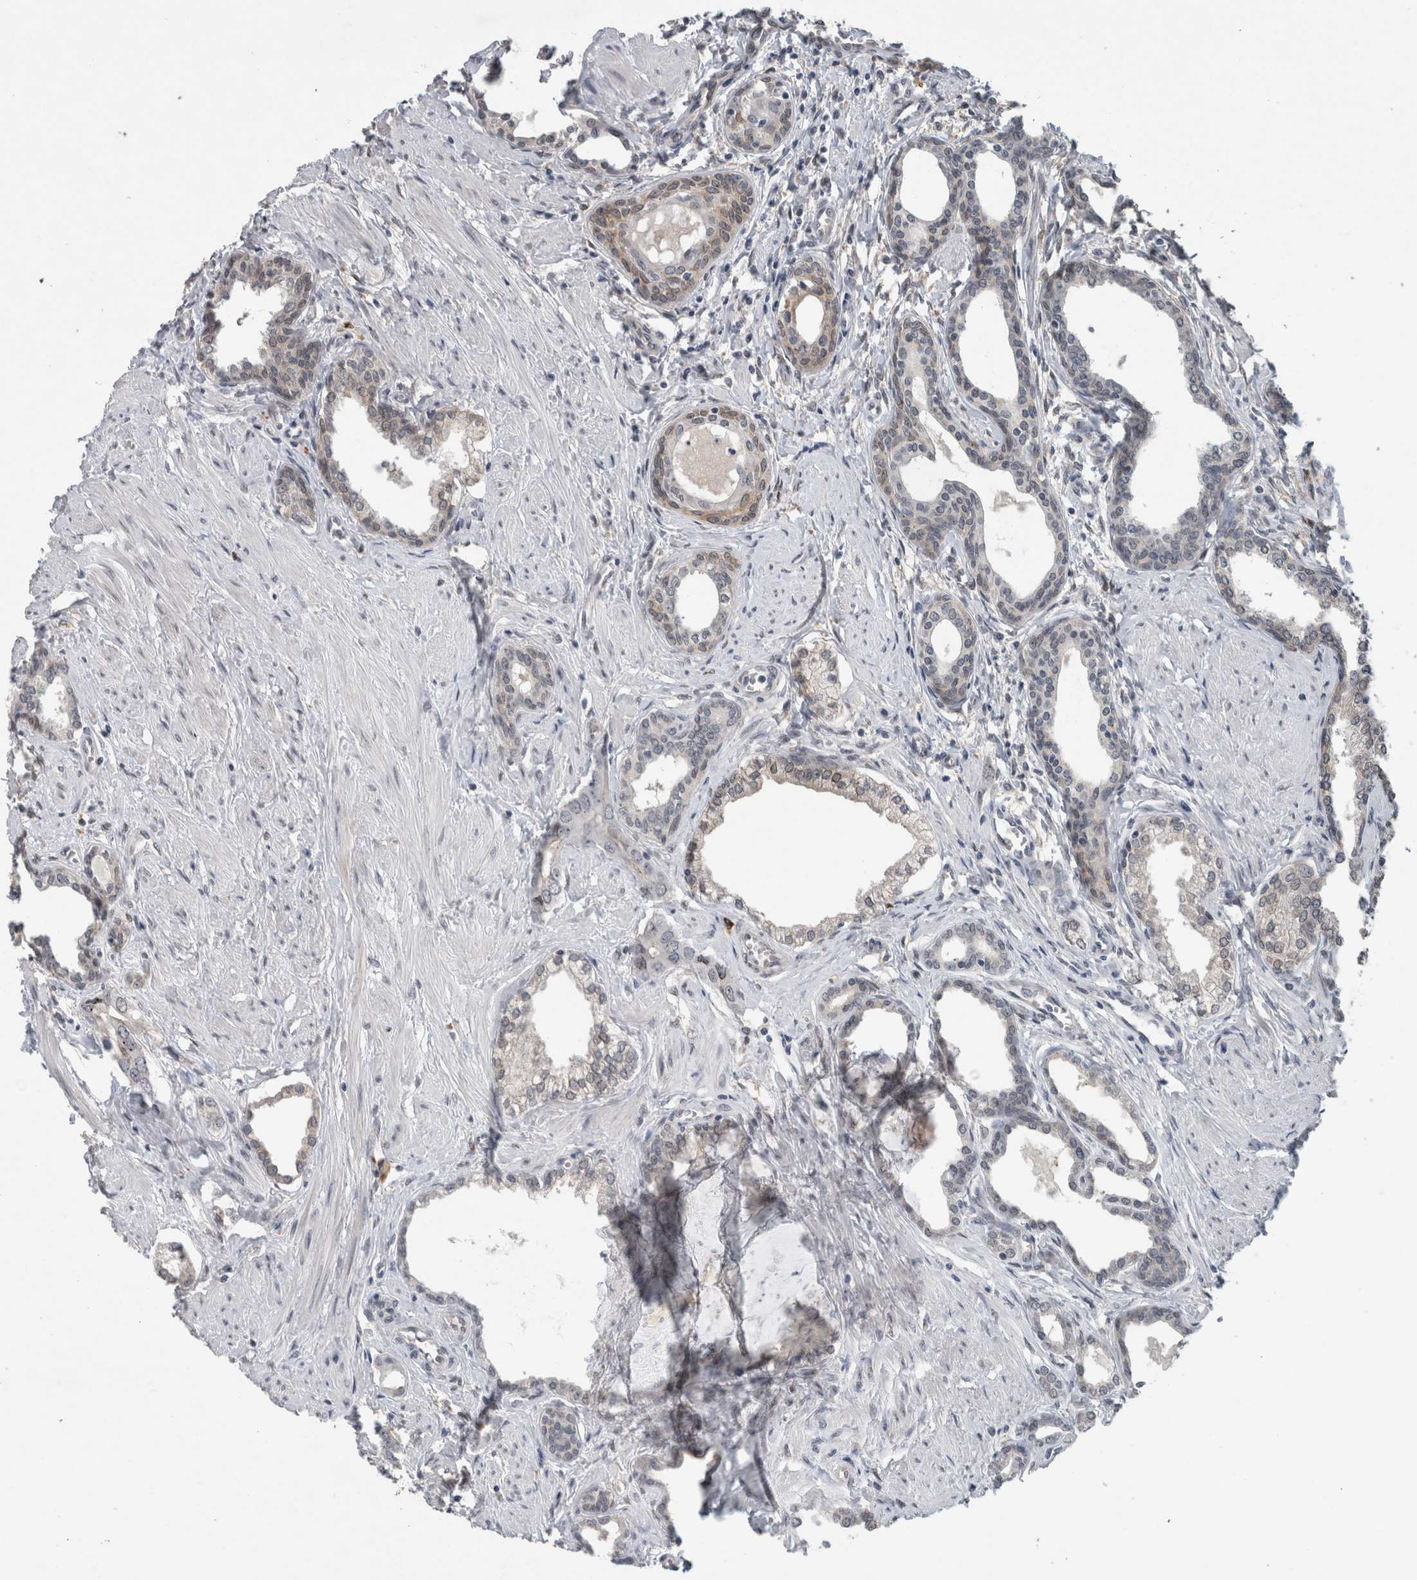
{"staining": {"intensity": "negative", "quantity": "none", "location": "none"}, "tissue": "prostate cancer", "cell_type": "Tumor cells", "image_type": "cancer", "snomed": [{"axis": "morphology", "description": "Adenocarcinoma, High grade"}, {"axis": "topography", "description": "Prostate"}], "caption": "This is a histopathology image of immunohistochemistry (IHC) staining of prostate cancer (adenocarcinoma (high-grade)), which shows no positivity in tumor cells. Brightfield microscopy of IHC stained with DAB (brown) and hematoxylin (blue), captured at high magnification.", "gene": "PRXL2A", "patient": {"sex": "male", "age": 52}}